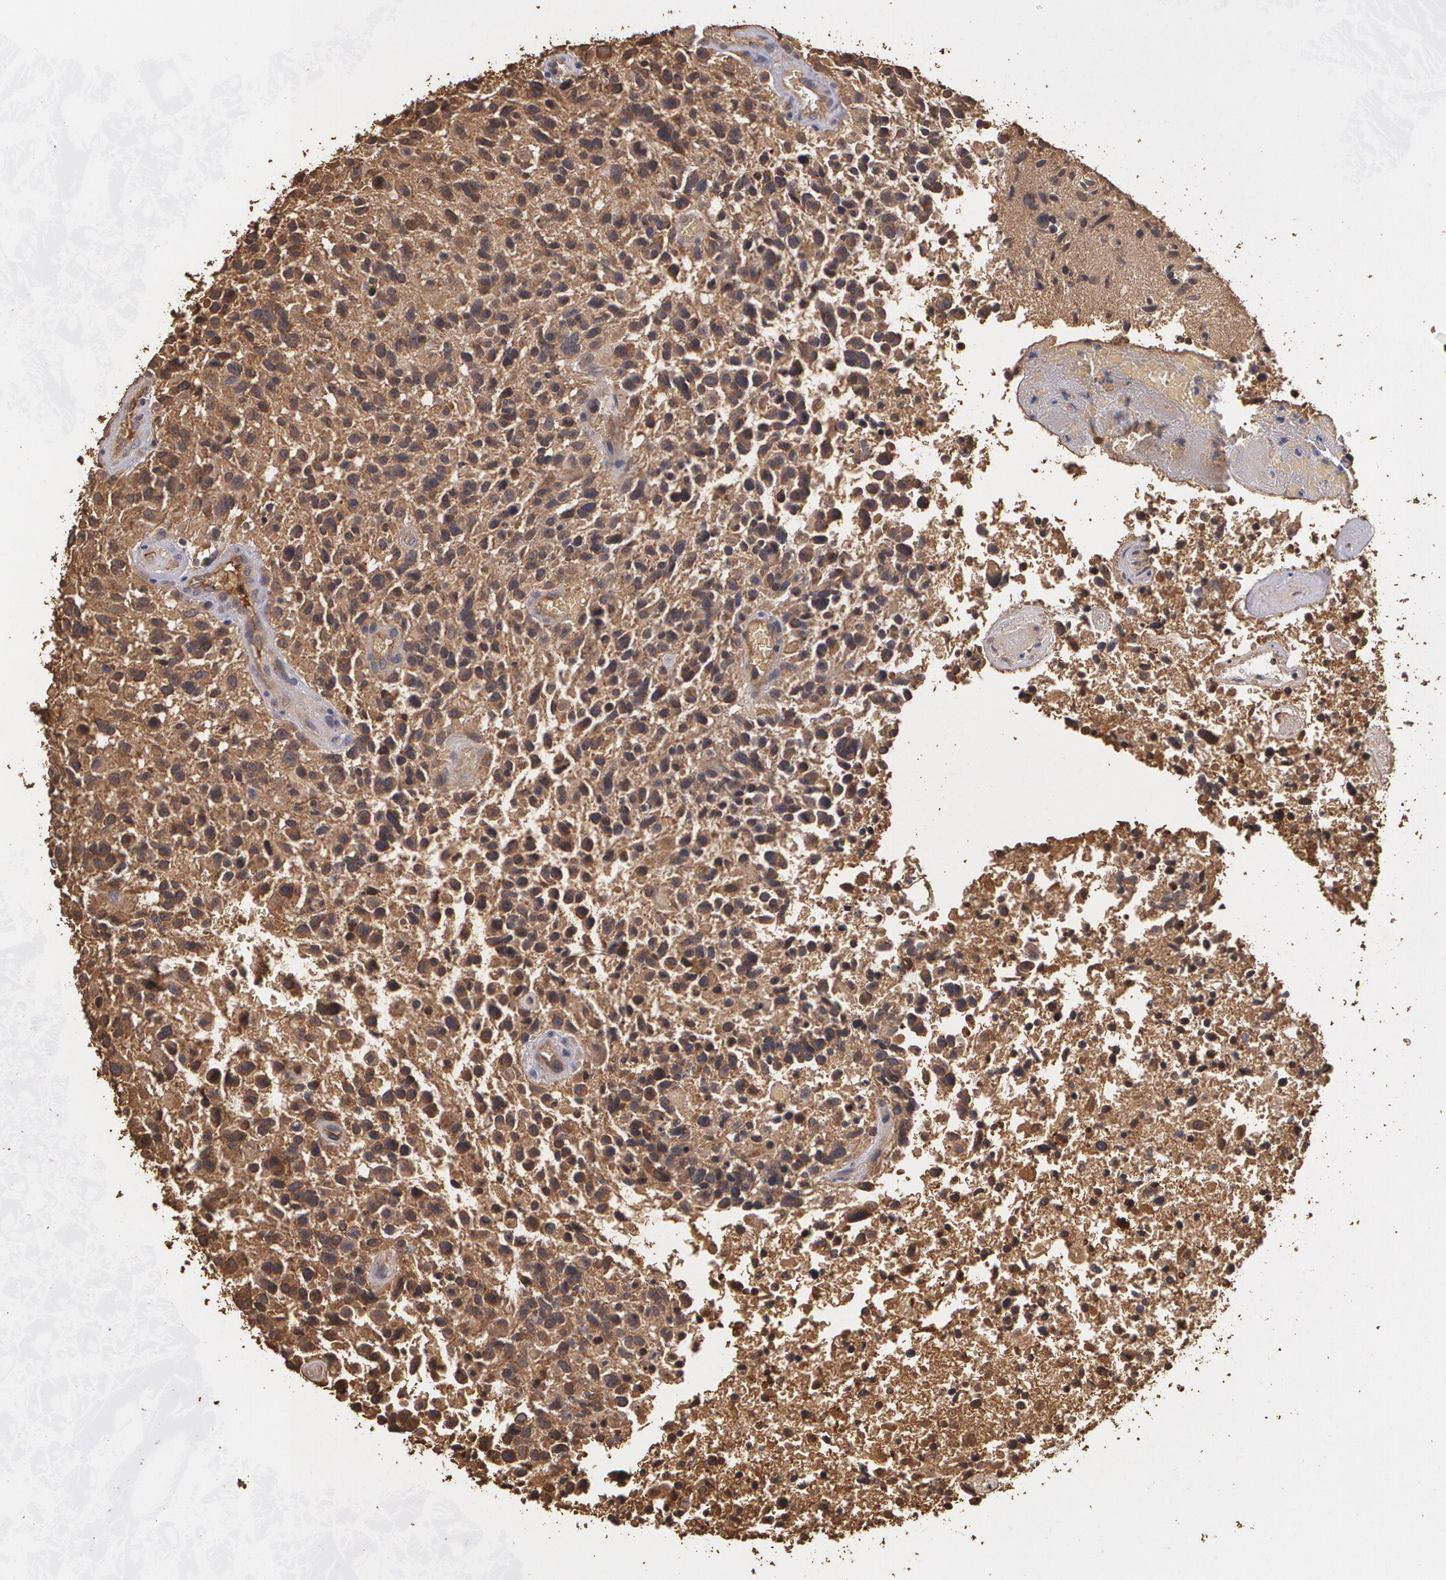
{"staining": {"intensity": "weak", "quantity": ">75%", "location": "cytoplasmic/membranous"}, "tissue": "glioma", "cell_type": "Tumor cells", "image_type": "cancer", "snomed": [{"axis": "morphology", "description": "Glioma, malignant, High grade"}, {"axis": "topography", "description": "Brain"}], "caption": "This photomicrograph displays malignant high-grade glioma stained with IHC to label a protein in brown. The cytoplasmic/membranous of tumor cells show weak positivity for the protein. Nuclei are counter-stained blue.", "gene": "PON1", "patient": {"sex": "male", "age": 72}}